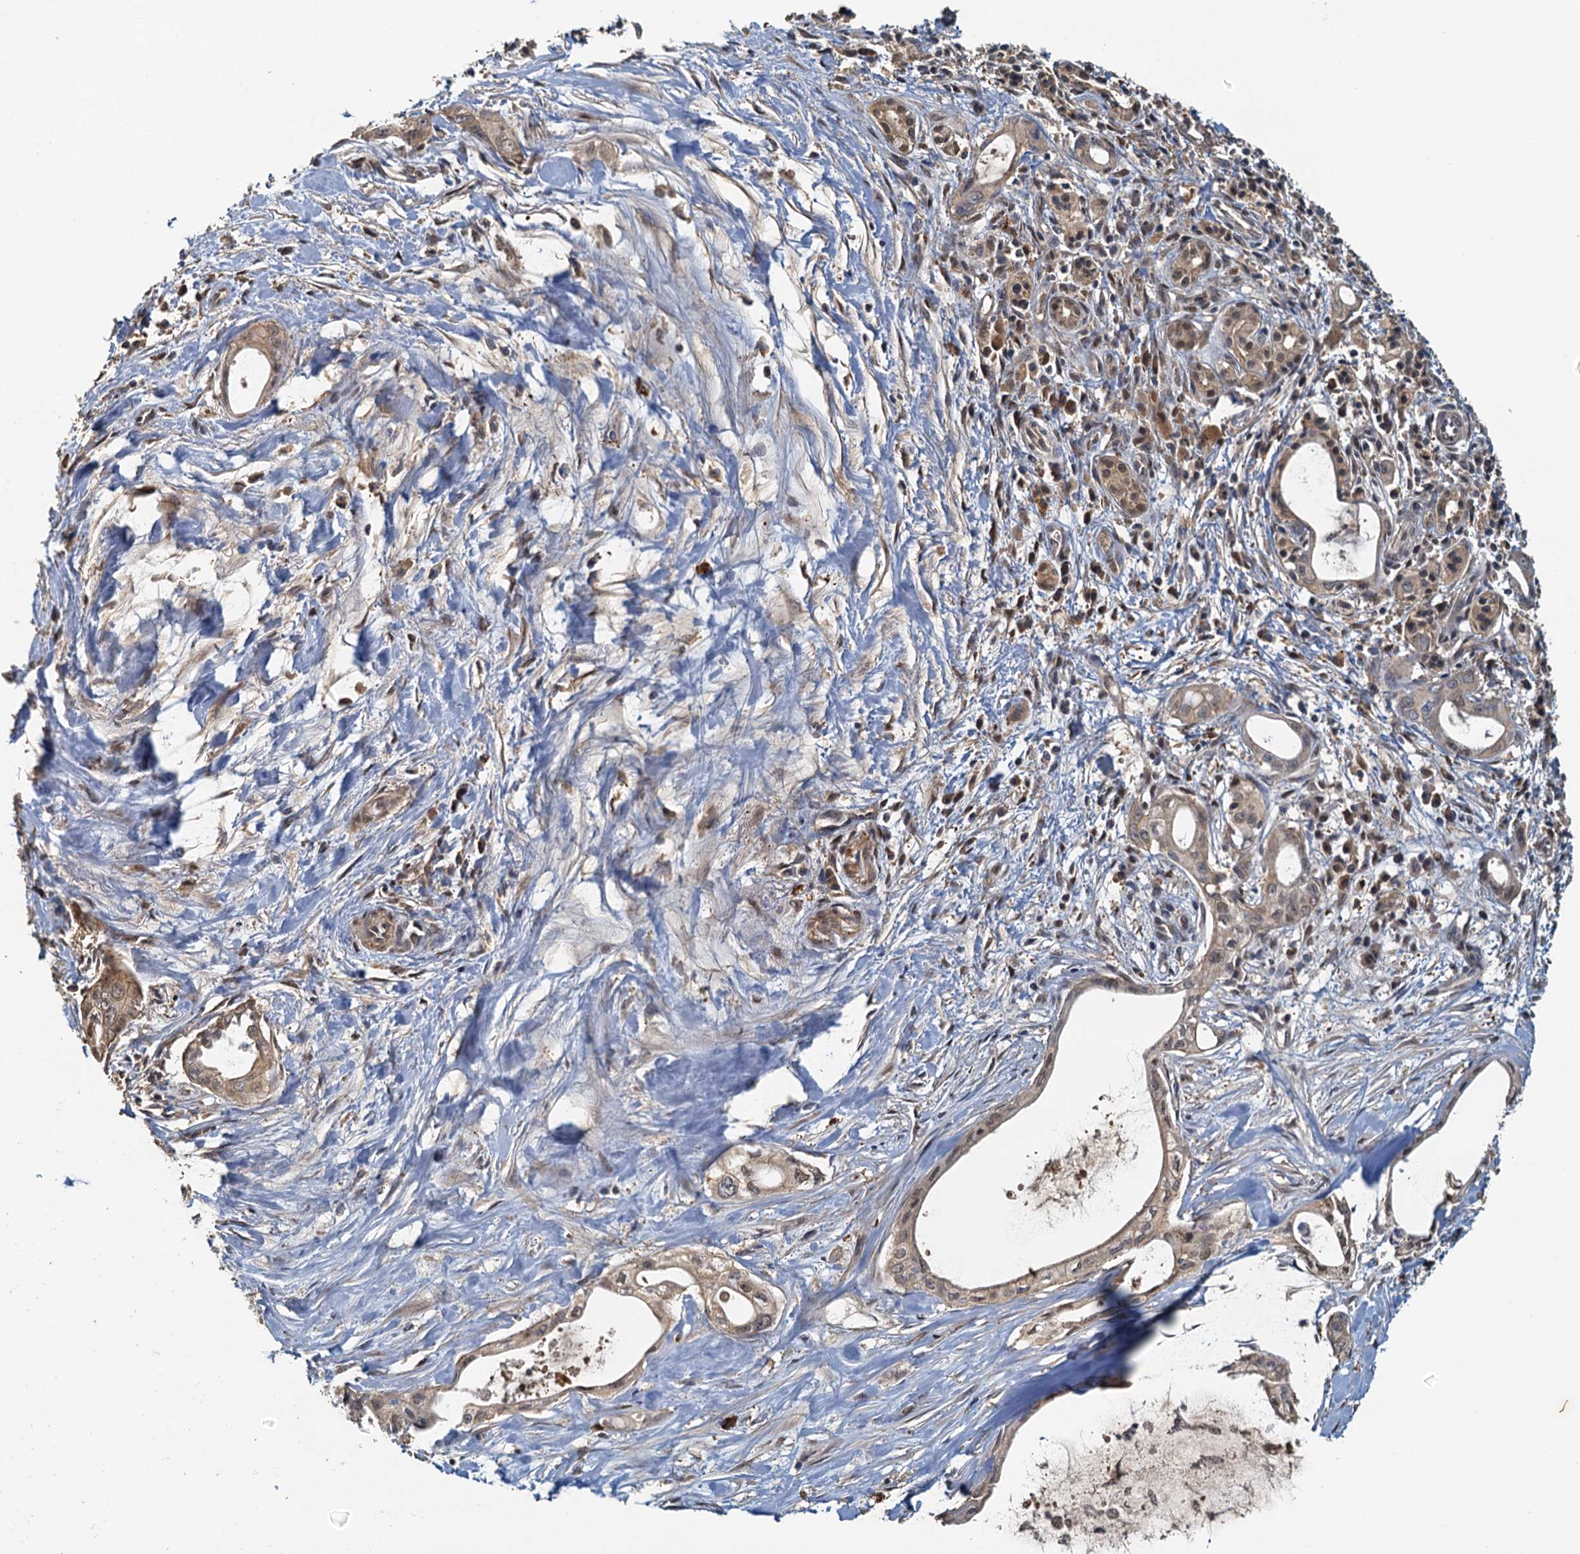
{"staining": {"intensity": "weak", "quantity": "25%-75%", "location": "cytoplasmic/membranous"}, "tissue": "pancreatic cancer", "cell_type": "Tumor cells", "image_type": "cancer", "snomed": [{"axis": "morphology", "description": "Adenocarcinoma, NOS"}, {"axis": "topography", "description": "Pancreas"}], "caption": "Pancreatic cancer stained with DAB (3,3'-diaminobenzidine) immunohistochemistry (IHC) displays low levels of weak cytoplasmic/membranous positivity in approximately 25%-75% of tumor cells.", "gene": "UBL7", "patient": {"sex": "male", "age": 72}}